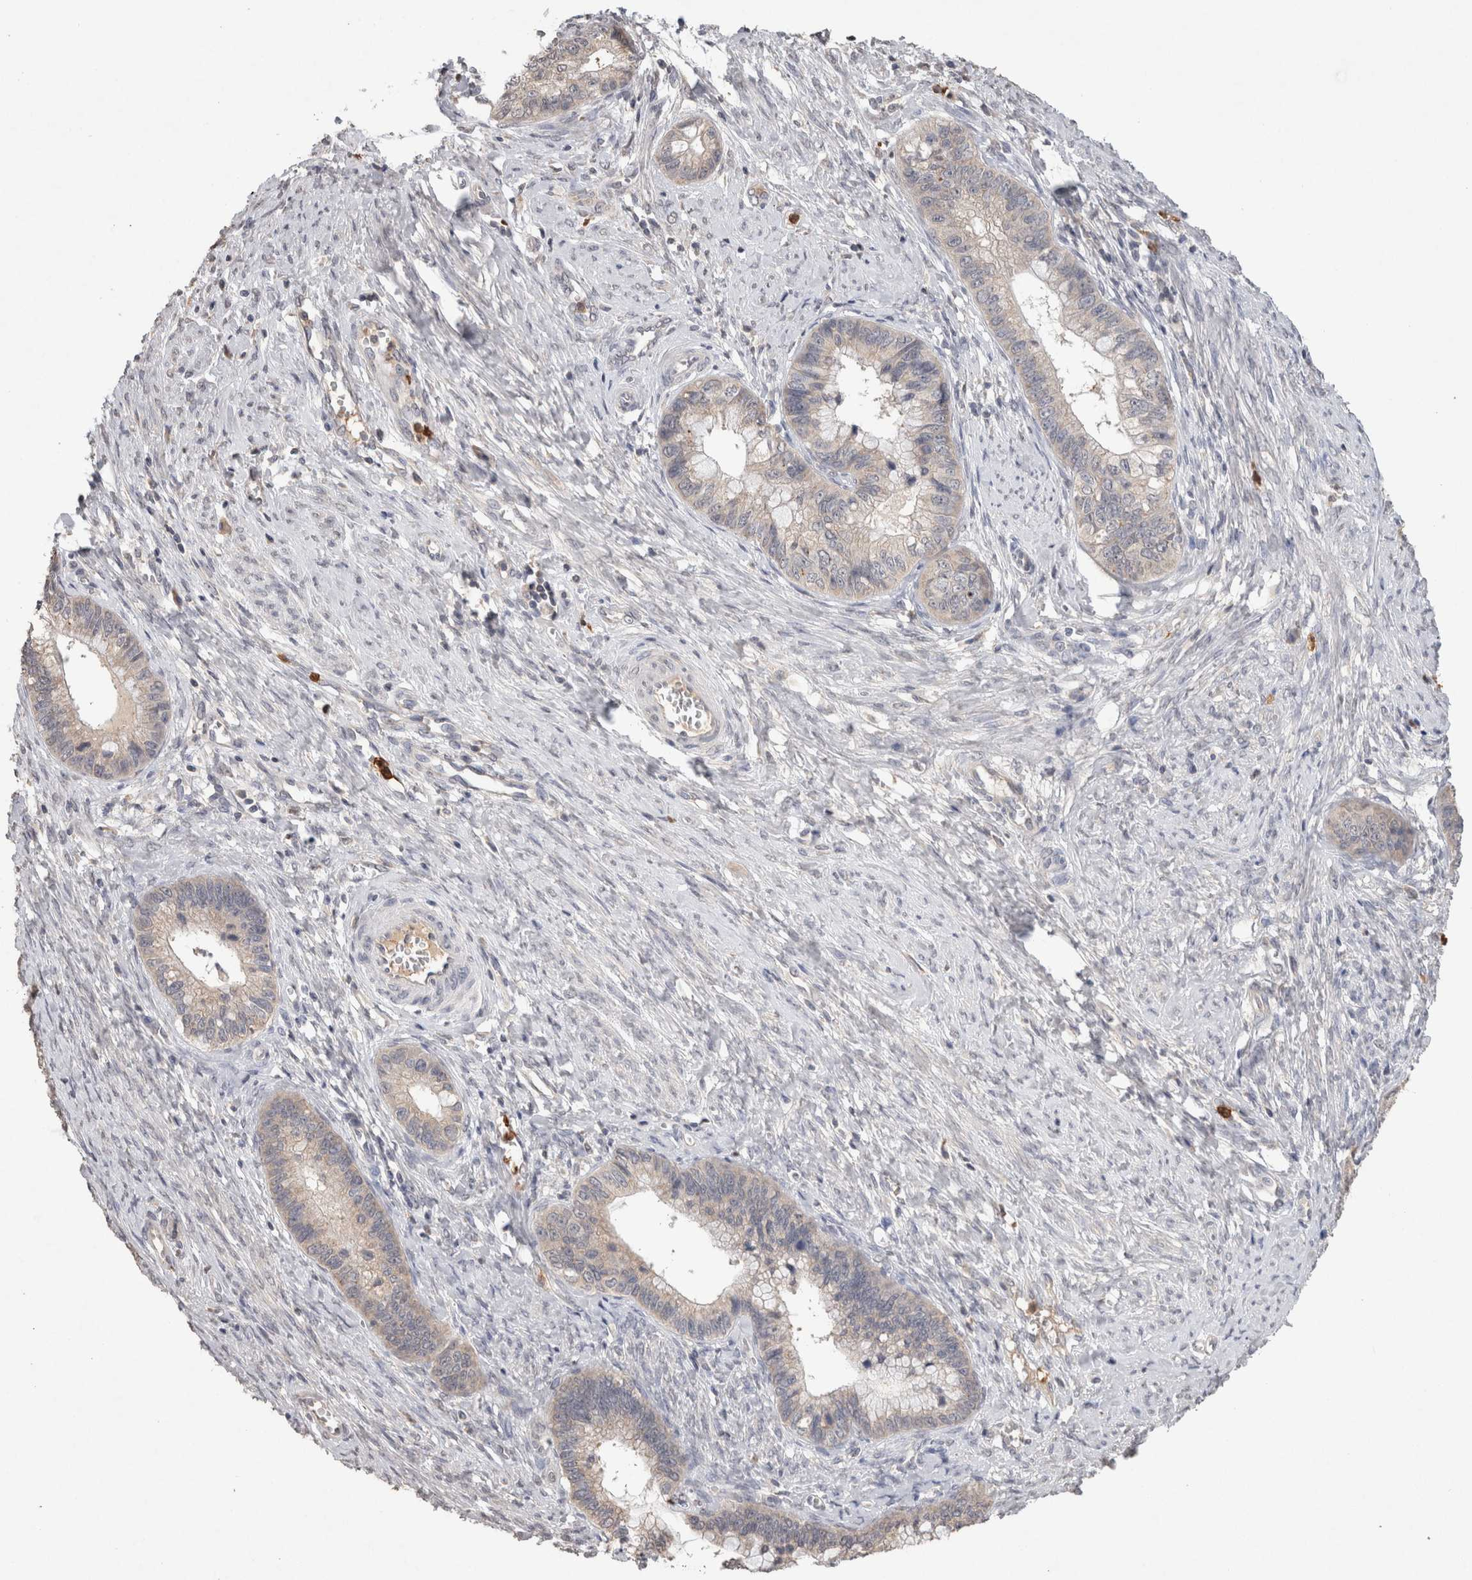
{"staining": {"intensity": "weak", "quantity": "<25%", "location": "cytoplasmic/membranous"}, "tissue": "cervical cancer", "cell_type": "Tumor cells", "image_type": "cancer", "snomed": [{"axis": "morphology", "description": "Adenocarcinoma, NOS"}, {"axis": "topography", "description": "Cervix"}], "caption": "Immunohistochemistry micrograph of cervical adenocarcinoma stained for a protein (brown), which exhibits no expression in tumor cells. (DAB (3,3'-diaminobenzidine) IHC, high magnification).", "gene": "FABP7", "patient": {"sex": "female", "age": 44}}